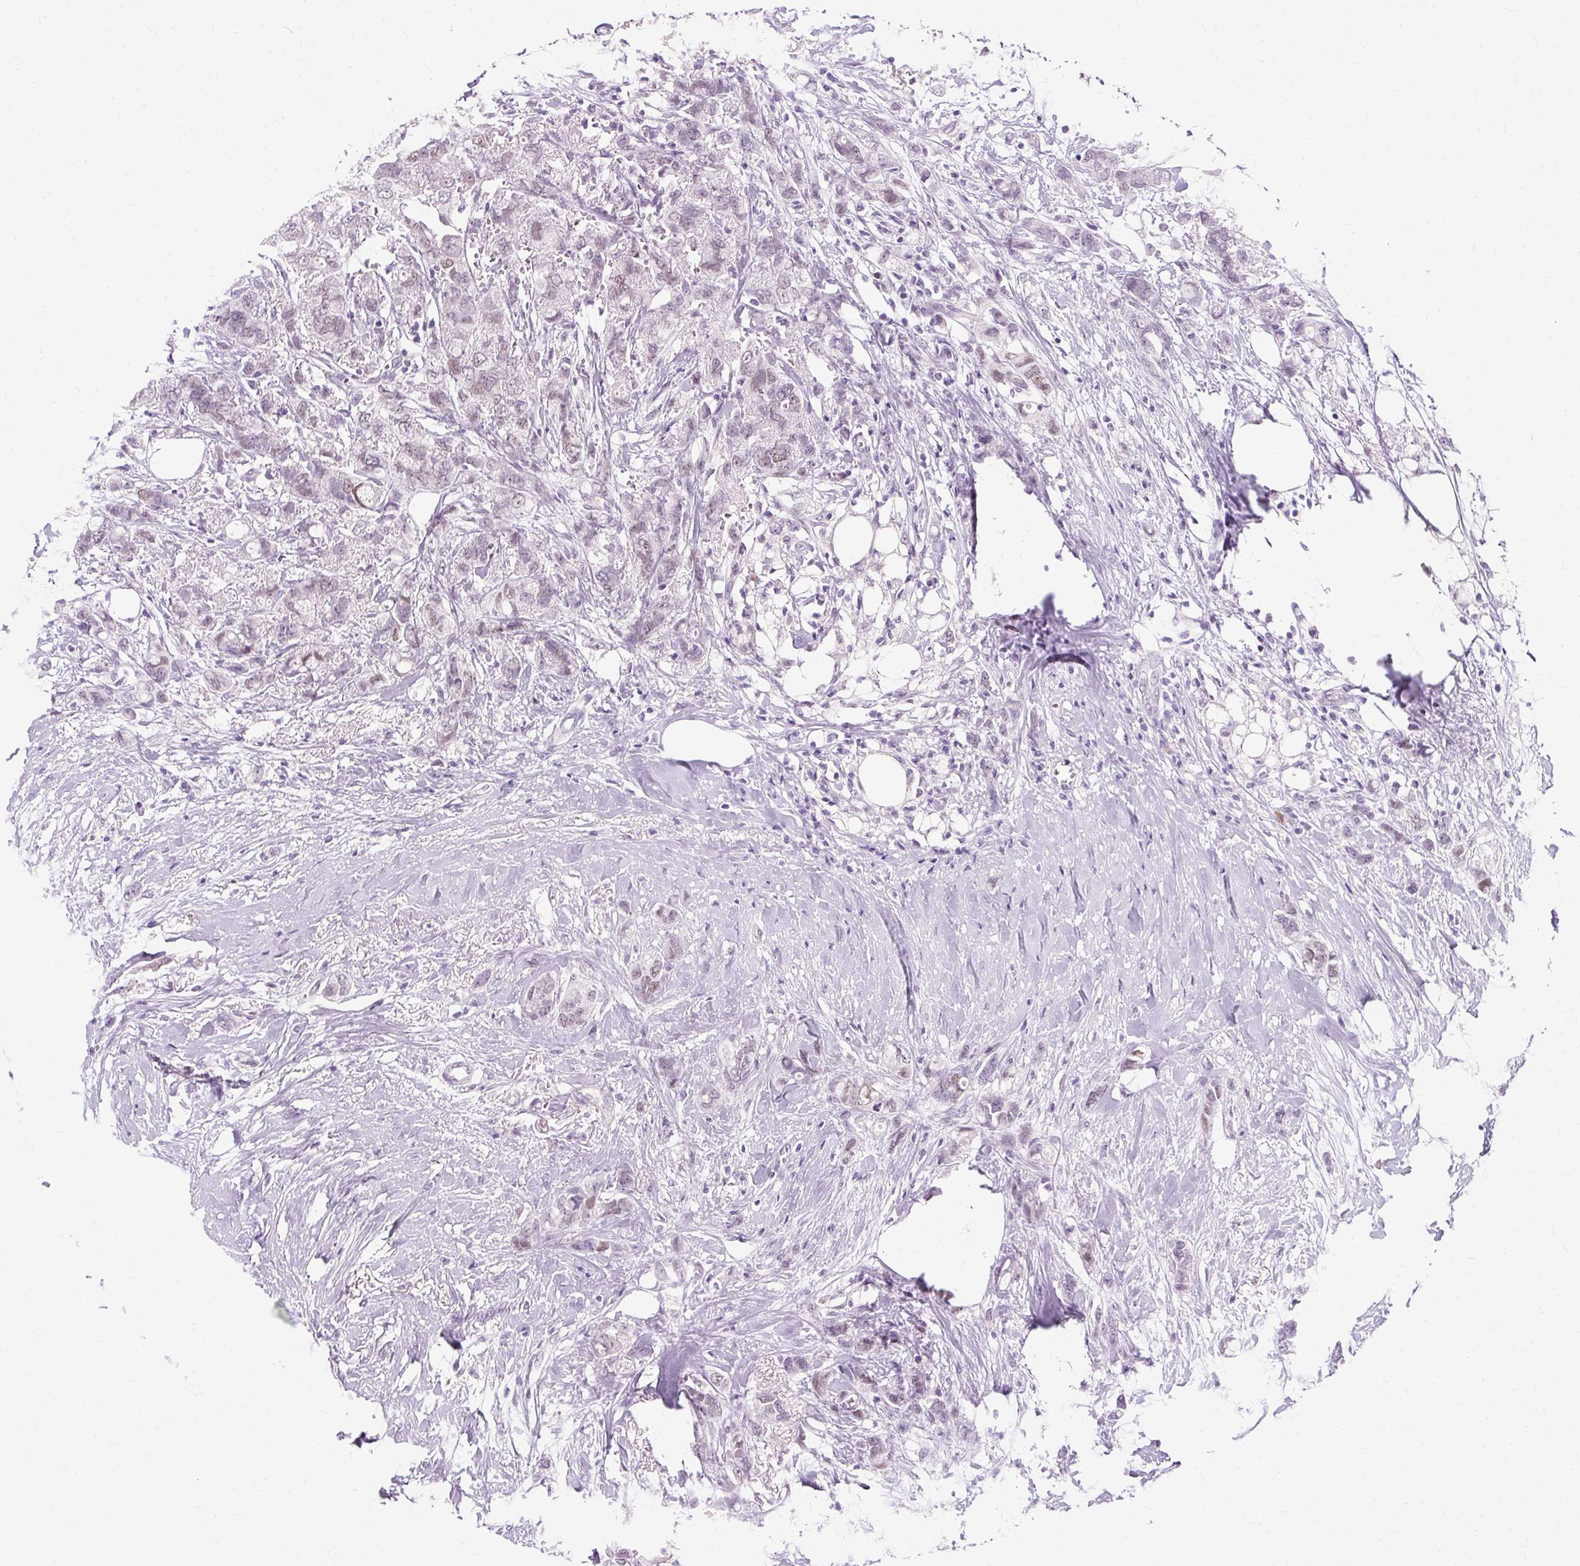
{"staining": {"intensity": "weak", "quantity": "<25%", "location": "nuclear"}, "tissue": "breast cancer", "cell_type": "Tumor cells", "image_type": "cancer", "snomed": [{"axis": "morphology", "description": "Lobular carcinoma"}, {"axis": "topography", "description": "Breast"}], "caption": "This is a micrograph of immunohistochemistry (IHC) staining of breast cancer, which shows no positivity in tumor cells.", "gene": "RYBP", "patient": {"sex": "female", "age": 91}}